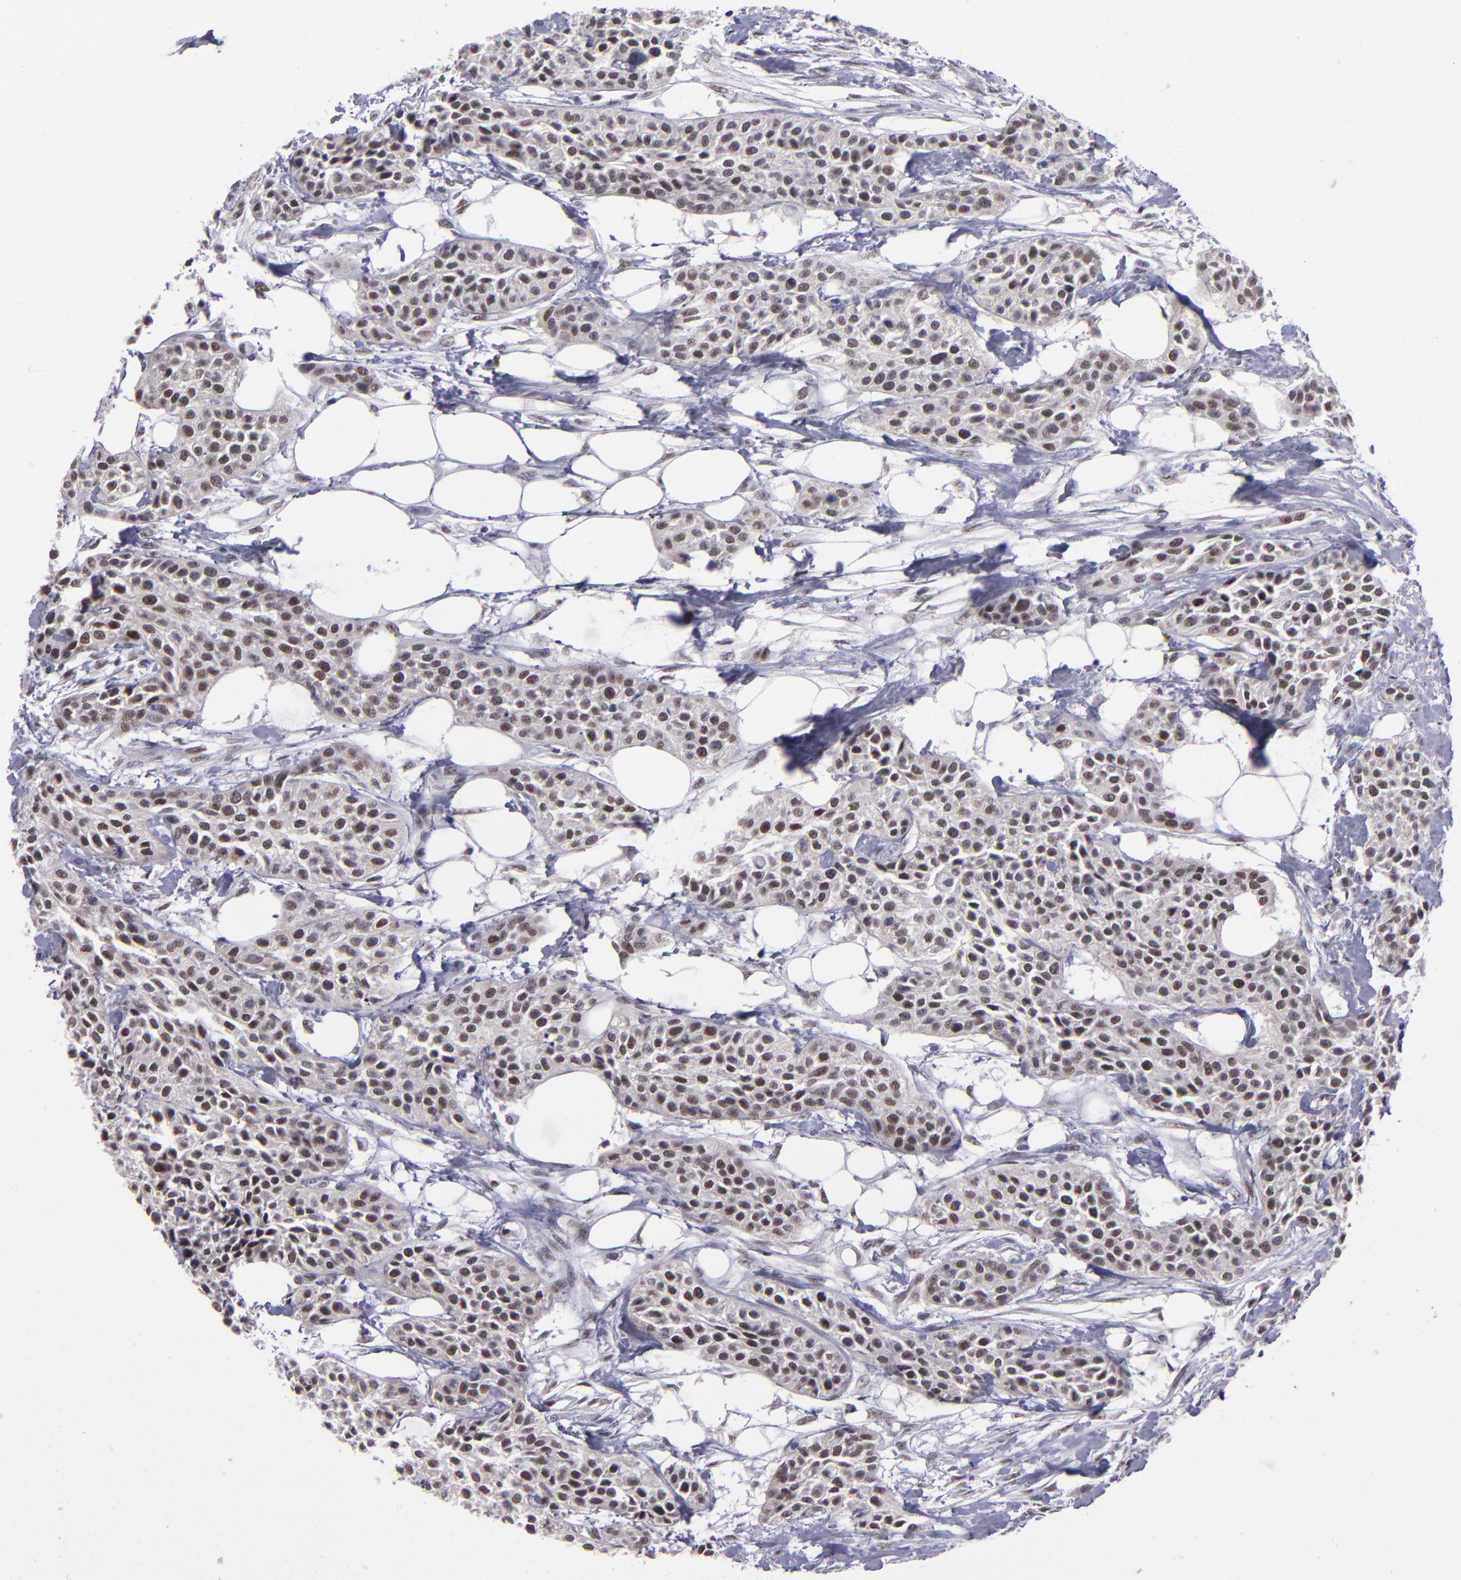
{"staining": {"intensity": "moderate", "quantity": ">75%", "location": "nuclear"}, "tissue": "urothelial cancer", "cell_type": "Tumor cells", "image_type": "cancer", "snomed": [{"axis": "morphology", "description": "Urothelial carcinoma, High grade"}, {"axis": "topography", "description": "Urinary bladder"}], "caption": "High-grade urothelial carcinoma stained with DAB (3,3'-diaminobenzidine) immunohistochemistry reveals medium levels of moderate nuclear positivity in approximately >75% of tumor cells.", "gene": "OTUB2", "patient": {"sex": "male", "age": 56}}